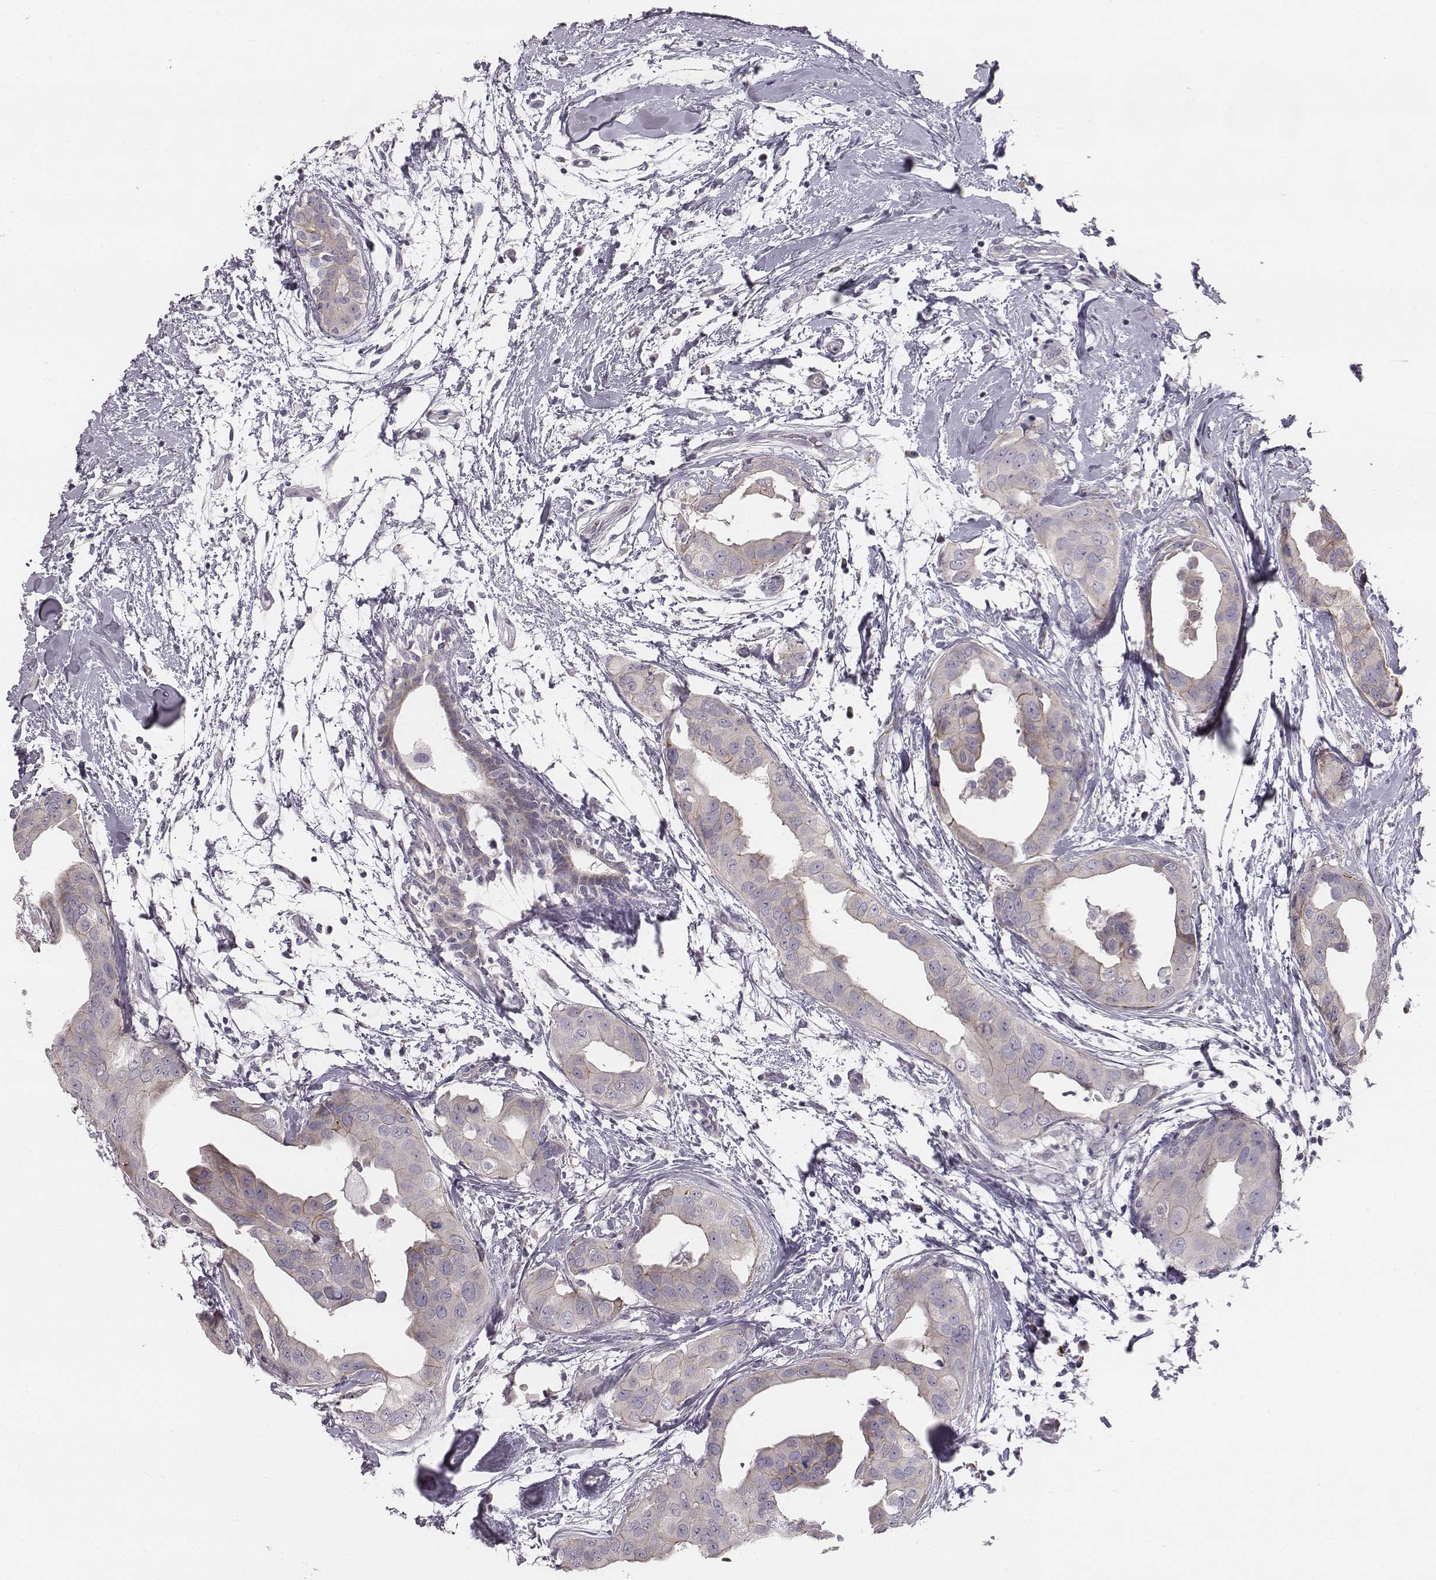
{"staining": {"intensity": "moderate", "quantity": "<25%", "location": "cytoplasmic/membranous"}, "tissue": "breast cancer", "cell_type": "Tumor cells", "image_type": "cancer", "snomed": [{"axis": "morphology", "description": "Normal tissue, NOS"}, {"axis": "morphology", "description": "Duct carcinoma"}, {"axis": "topography", "description": "Breast"}], "caption": "Immunohistochemical staining of breast infiltrating ductal carcinoma shows low levels of moderate cytoplasmic/membranous protein expression in approximately <25% of tumor cells.", "gene": "PRKCZ", "patient": {"sex": "female", "age": 40}}